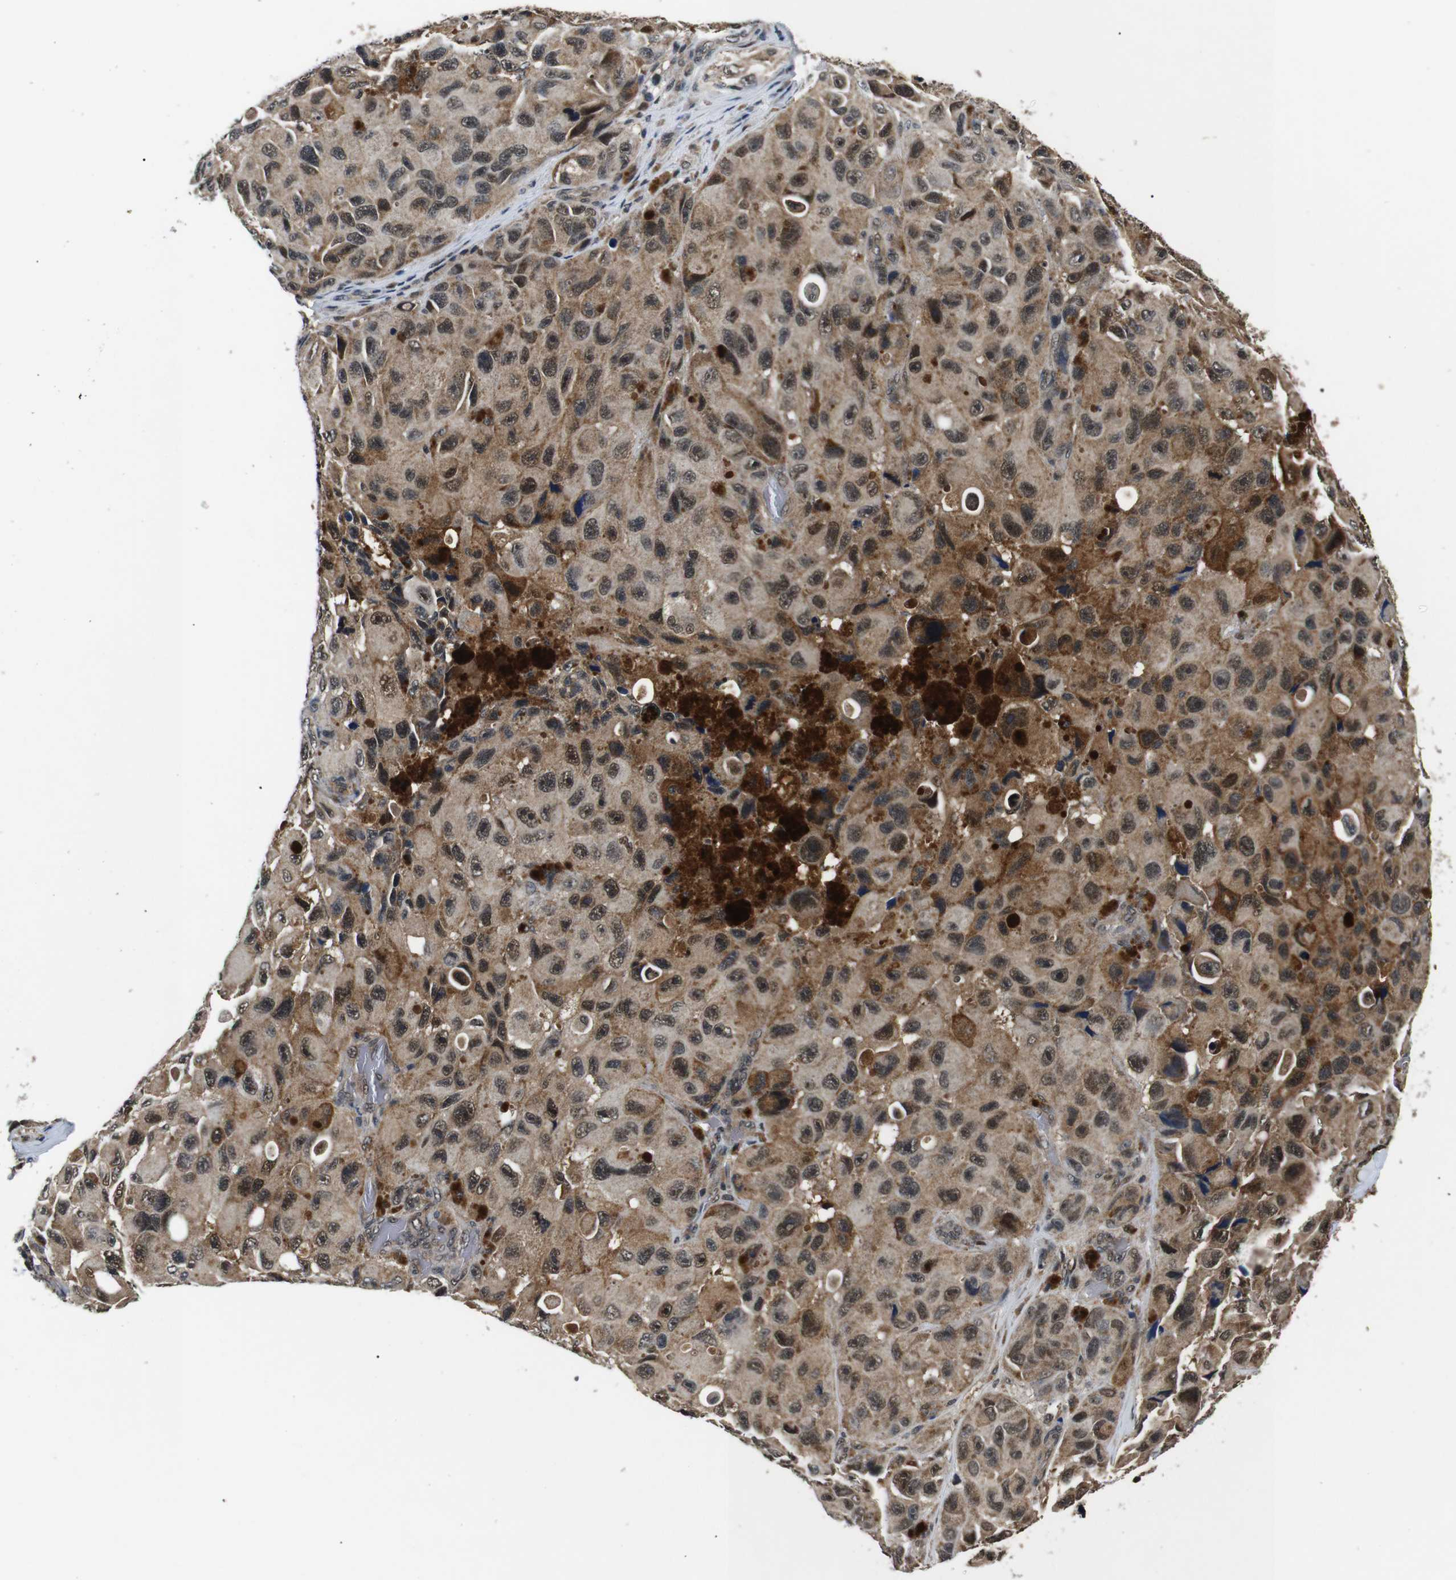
{"staining": {"intensity": "moderate", "quantity": ">75%", "location": "cytoplasmic/membranous,nuclear"}, "tissue": "melanoma", "cell_type": "Tumor cells", "image_type": "cancer", "snomed": [{"axis": "morphology", "description": "Malignant melanoma, NOS"}, {"axis": "topography", "description": "Skin"}], "caption": "Immunohistochemistry (IHC) (DAB) staining of melanoma reveals moderate cytoplasmic/membranous and nuclear protein expression in approximately >75% of tumor cells. The staining is performed using DAB (3,3'-diaminobenzidine) brown chromogen to label protein expression. The nuclei are counter-stained blue using hematoxylin.", "gene": "SKP1", "patient": {"sex": "female", "age": 73}}